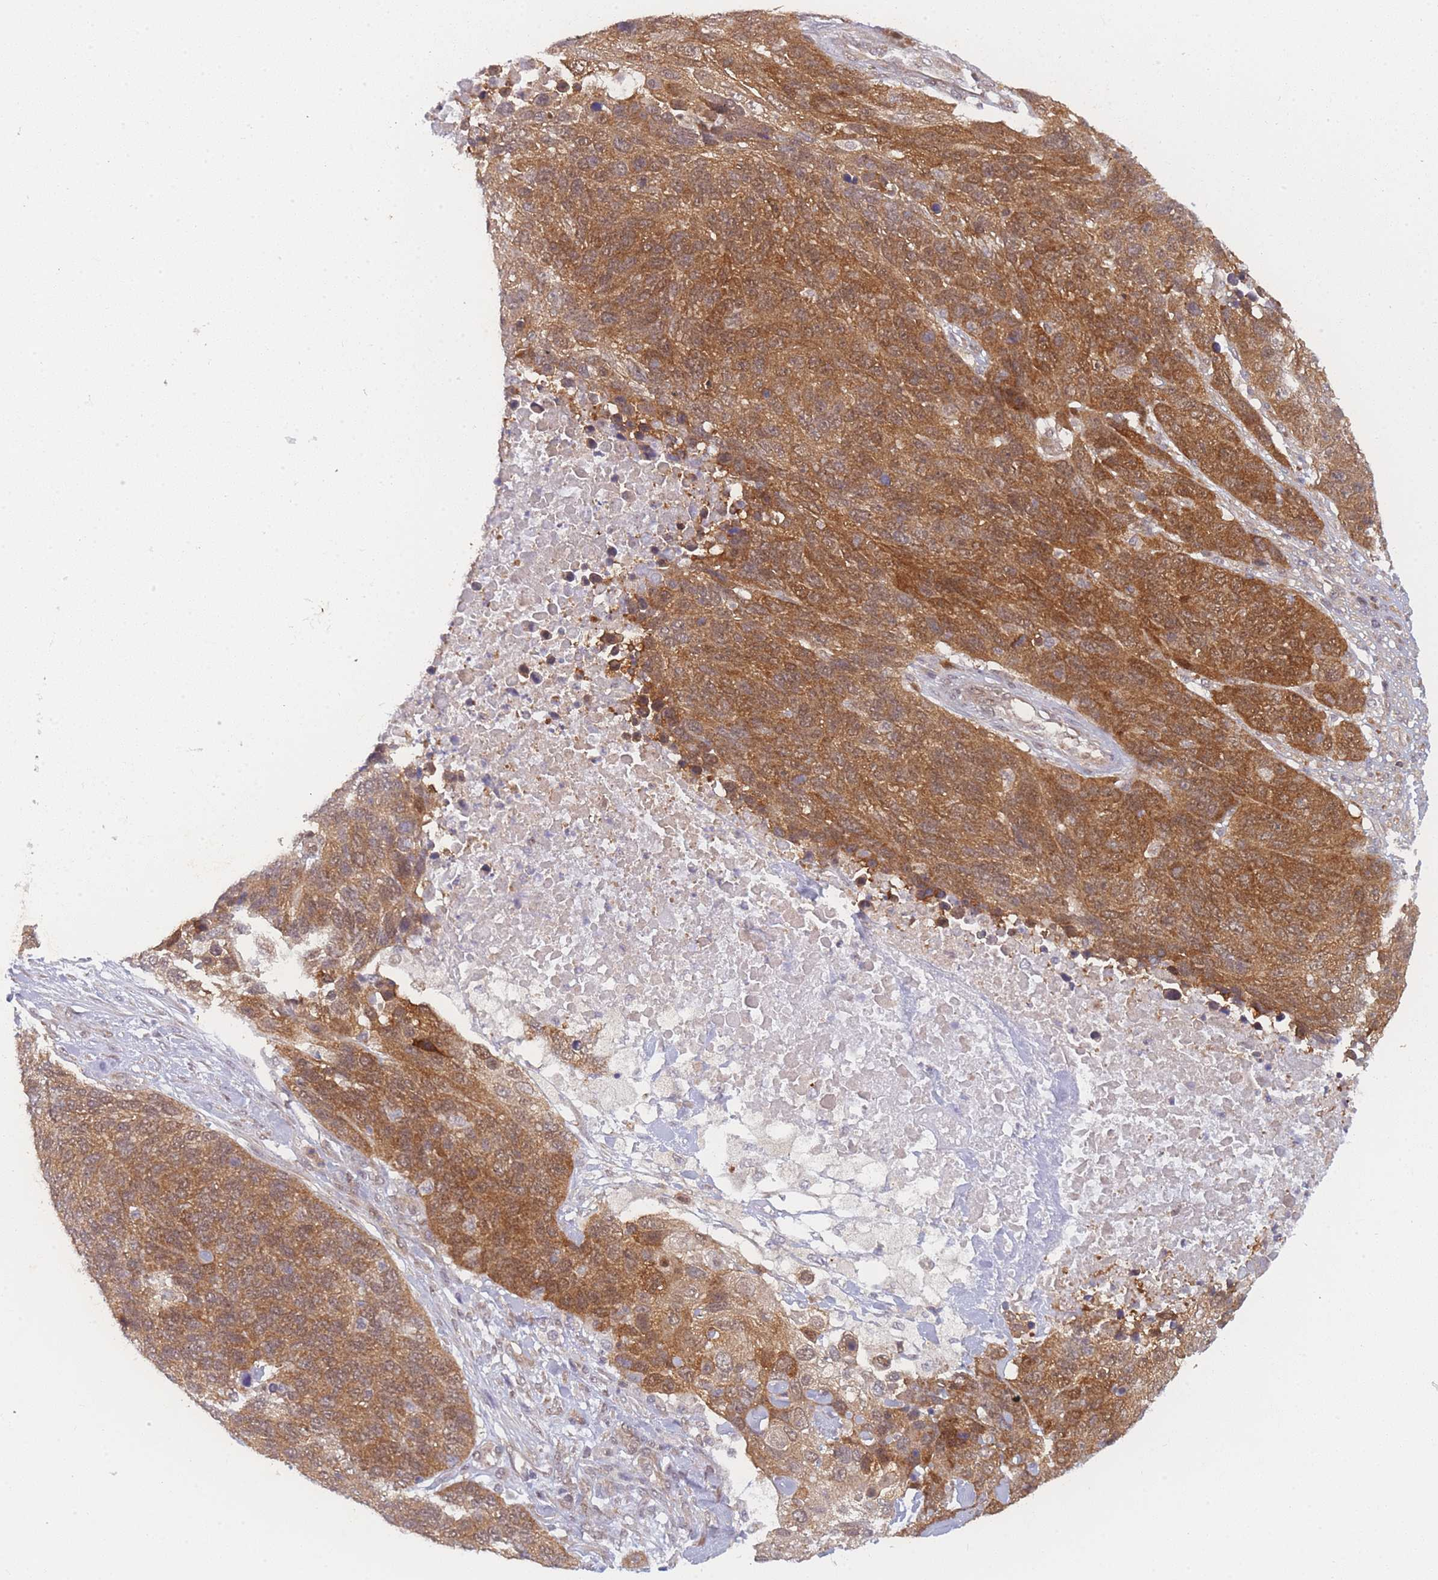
{"staining": {"intensity": "moderate", "quantity": ">75%", "location": "cytoplasmic/membranous"}, "tissue": "lung cancer", "cell_type": "Tumor cells", "image_type": "cancer", "snomed": [{"axis": "morphology", "description": "Normal tissue, NOS"}, {"axis": "morphology", "description": "Squamous cell carcinoma, NOS"}, {"axis": "topography", "description": "Lymph node"}, {"axis": "topography", "description": "Lung"}], "caption": "Protein expression analysis of human lung squamous cell carcinoma reveals moderate cytoplasmic/membranous expression in approximately >75% of tumor cells. The staining was performed using DAB (3,3'-diaminobenzidine) to visualize the protein expression in brown, while the nuclei were stained in blue with hematoxylin (Magnification: 20x).", "gene": "MRI1", "patient": {"sex": "male", "age": 66}}